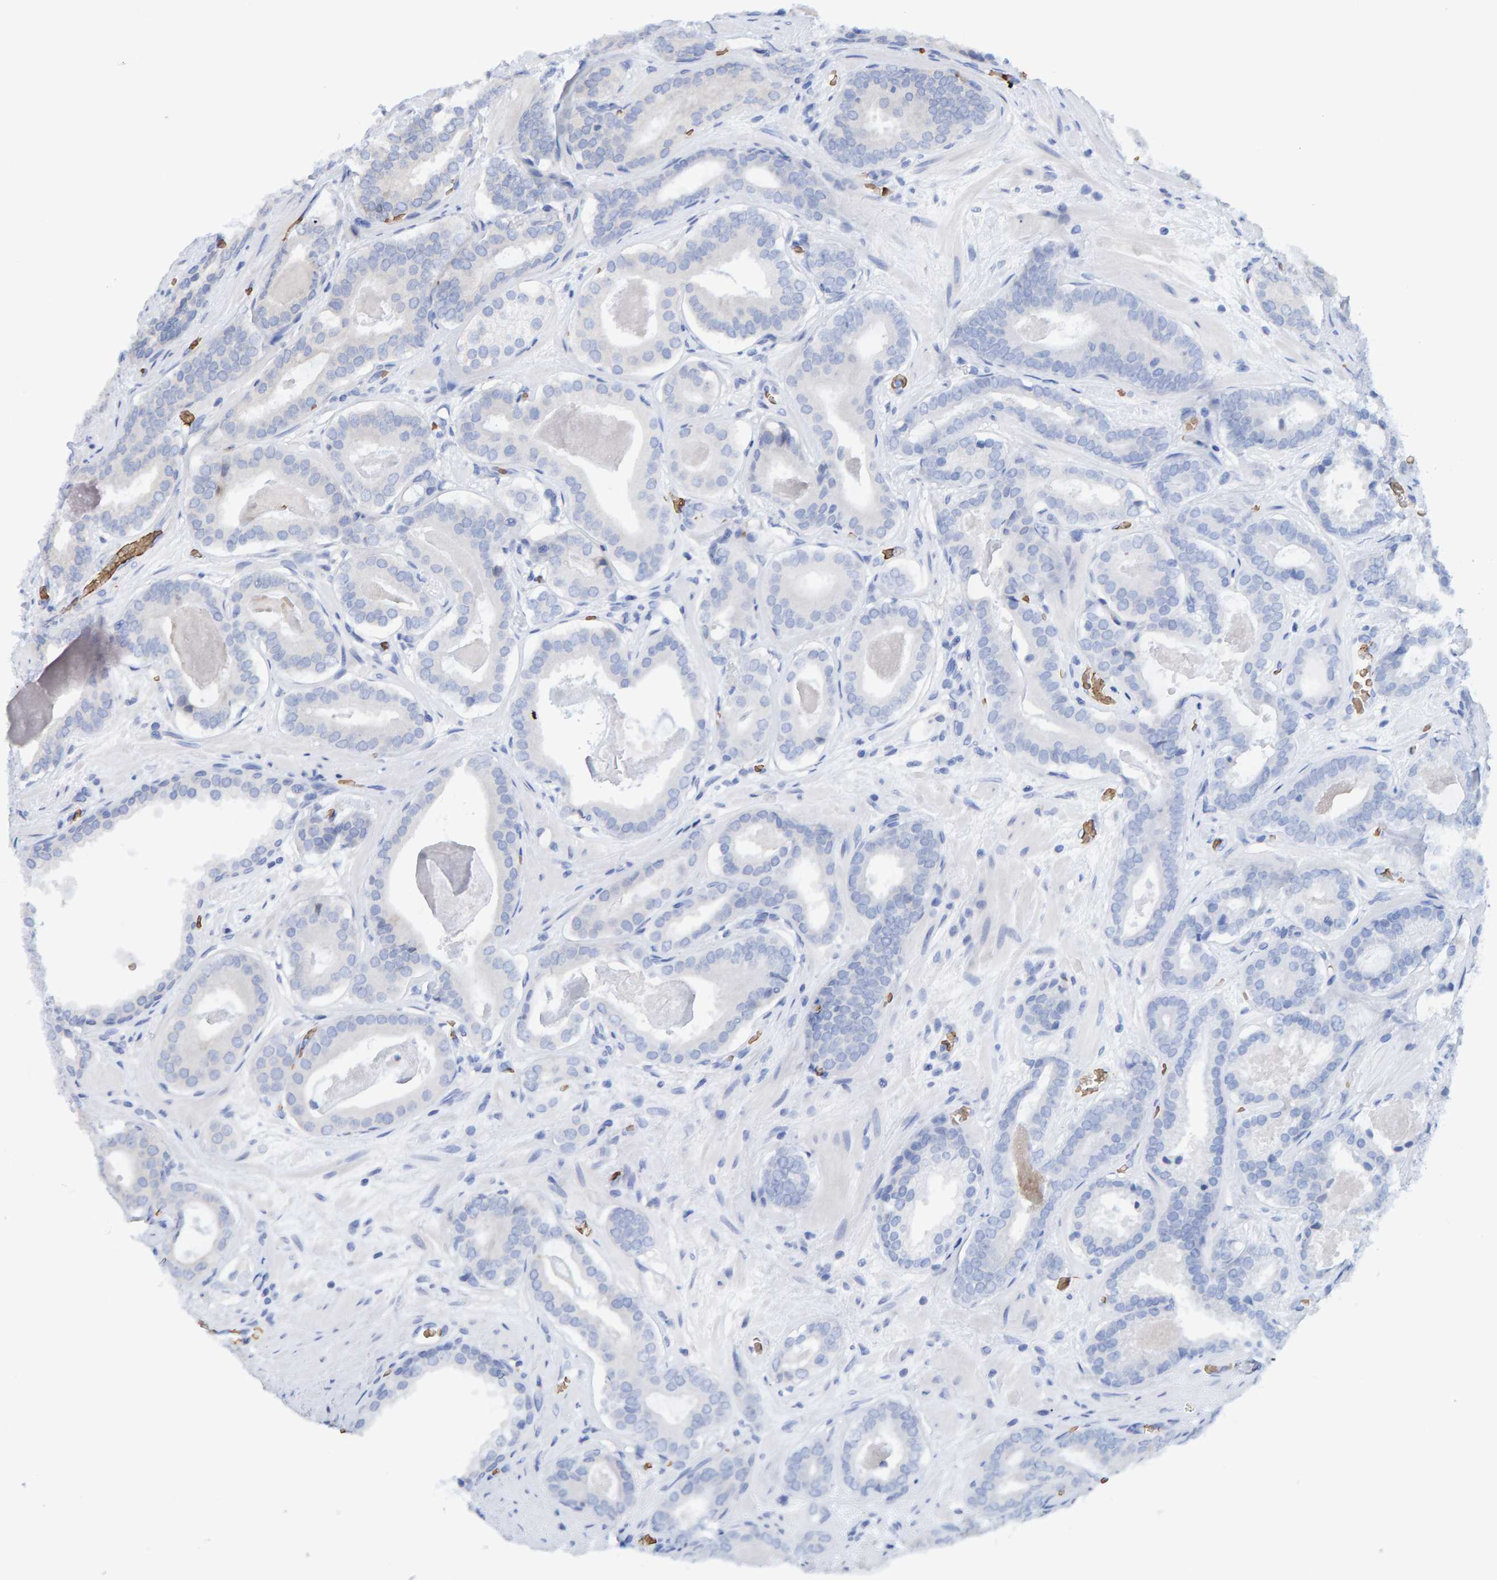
{"staining": {"intensity": "negative", "quantity": "none", "location": "none"}, "tissue": "prostate cancer", "cell_type": "Tumor cells", "image_type": "cancer", "snomed": [{"axis": "morphology", "description": "Adenocarcinoma, High grade"}, {"axis": "topography", "description": "Prostate"}], "caption": "A high-resolution image shows immunohistochemistry staining of prostate adenocarcinoma (high-grade), which demonstrates no significant positivity in tumor cells.", "gene": "VPS9D1", "patient": {"sex": "male", "age": 60}}